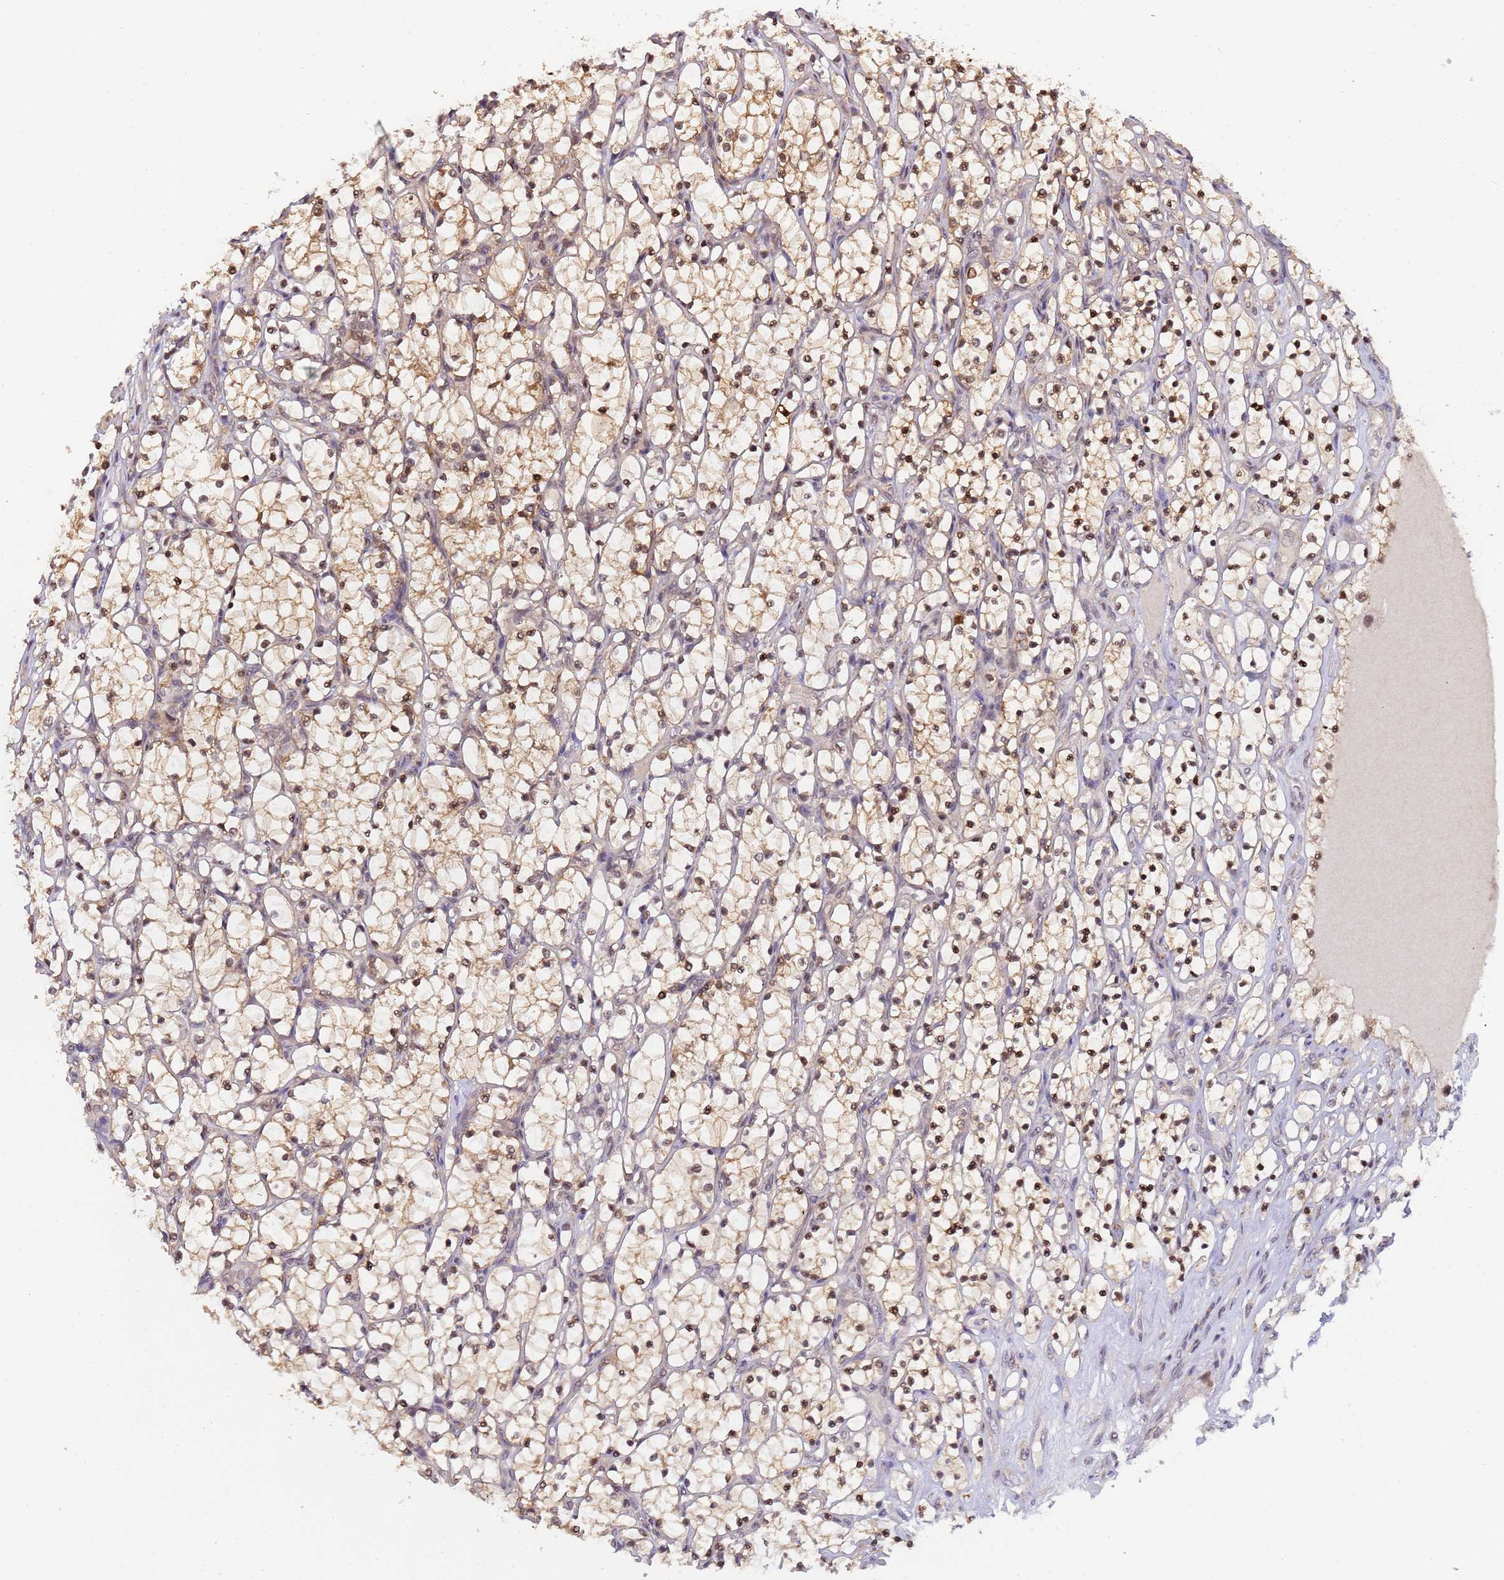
{"staining": {"intensity": "moderate", "quantity": ">75%", "location": "cytoplasmic/membranous,nuclear"}, "tissue": "renal cancer", "cell_type": "Tumor cells", "image_type": "cancer", "snomed": [{"axis": "morphology", "description": "Adenocarcinoma, NOS"}, {"axis": "topography", "description": "Kidney"}], "caption": "High-power microscopy captured an immunohistochemistry (IHC) histopathology image of adenocarcinoma (renal), revealing moderate cytoplasmic/membranous and nuclear positivity in about >75% of tumor cells.", "gene": "ZBTB5", "patient": {"sex": "female", "age": 69}}